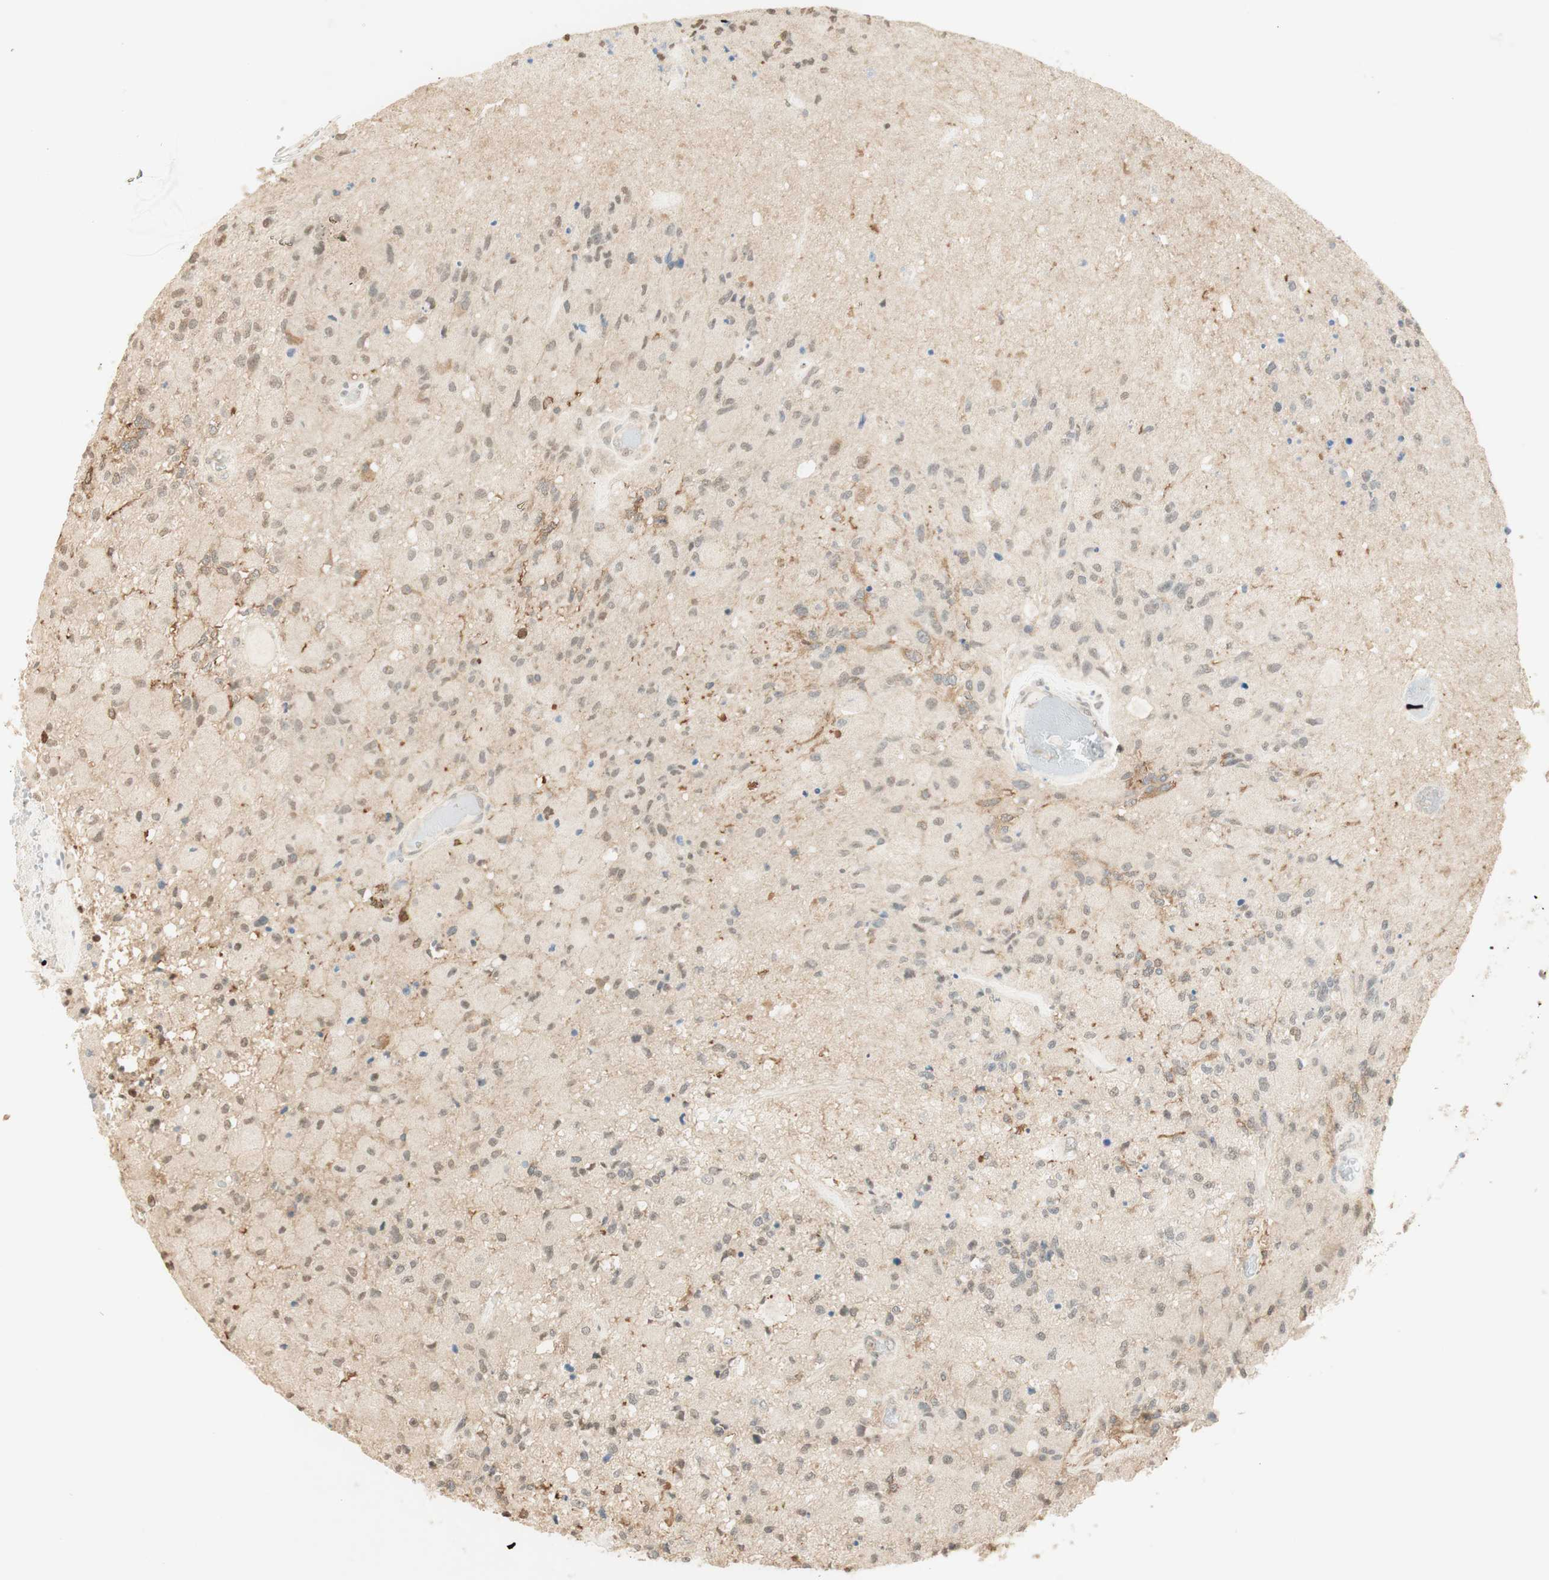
{"staining": {"intensity": "moderate", "quantity": "<25%", "location": "cytoplasmic/membranous"}, "tissue": "glioma", "cell_type": "Tumor cells", "image_type": "cancer", "snomed": [{"axis": "morphology", "description": "Normal tissue, NOS"}, {"axis": "morphology", "description": "Glioma, malignant, High grade"}, {"axis": "topography", "description": "Cerebral cortex"}], "caption": "High-power microscopy captured an immunohistochemistry (IHC) histopathology image of glioma, revealing moderate cytoplasmic/membranous staining in approximately <25% of tumor cells.", "gene": "SPINT2", "patient": {"sex": "male", "age": 77}}